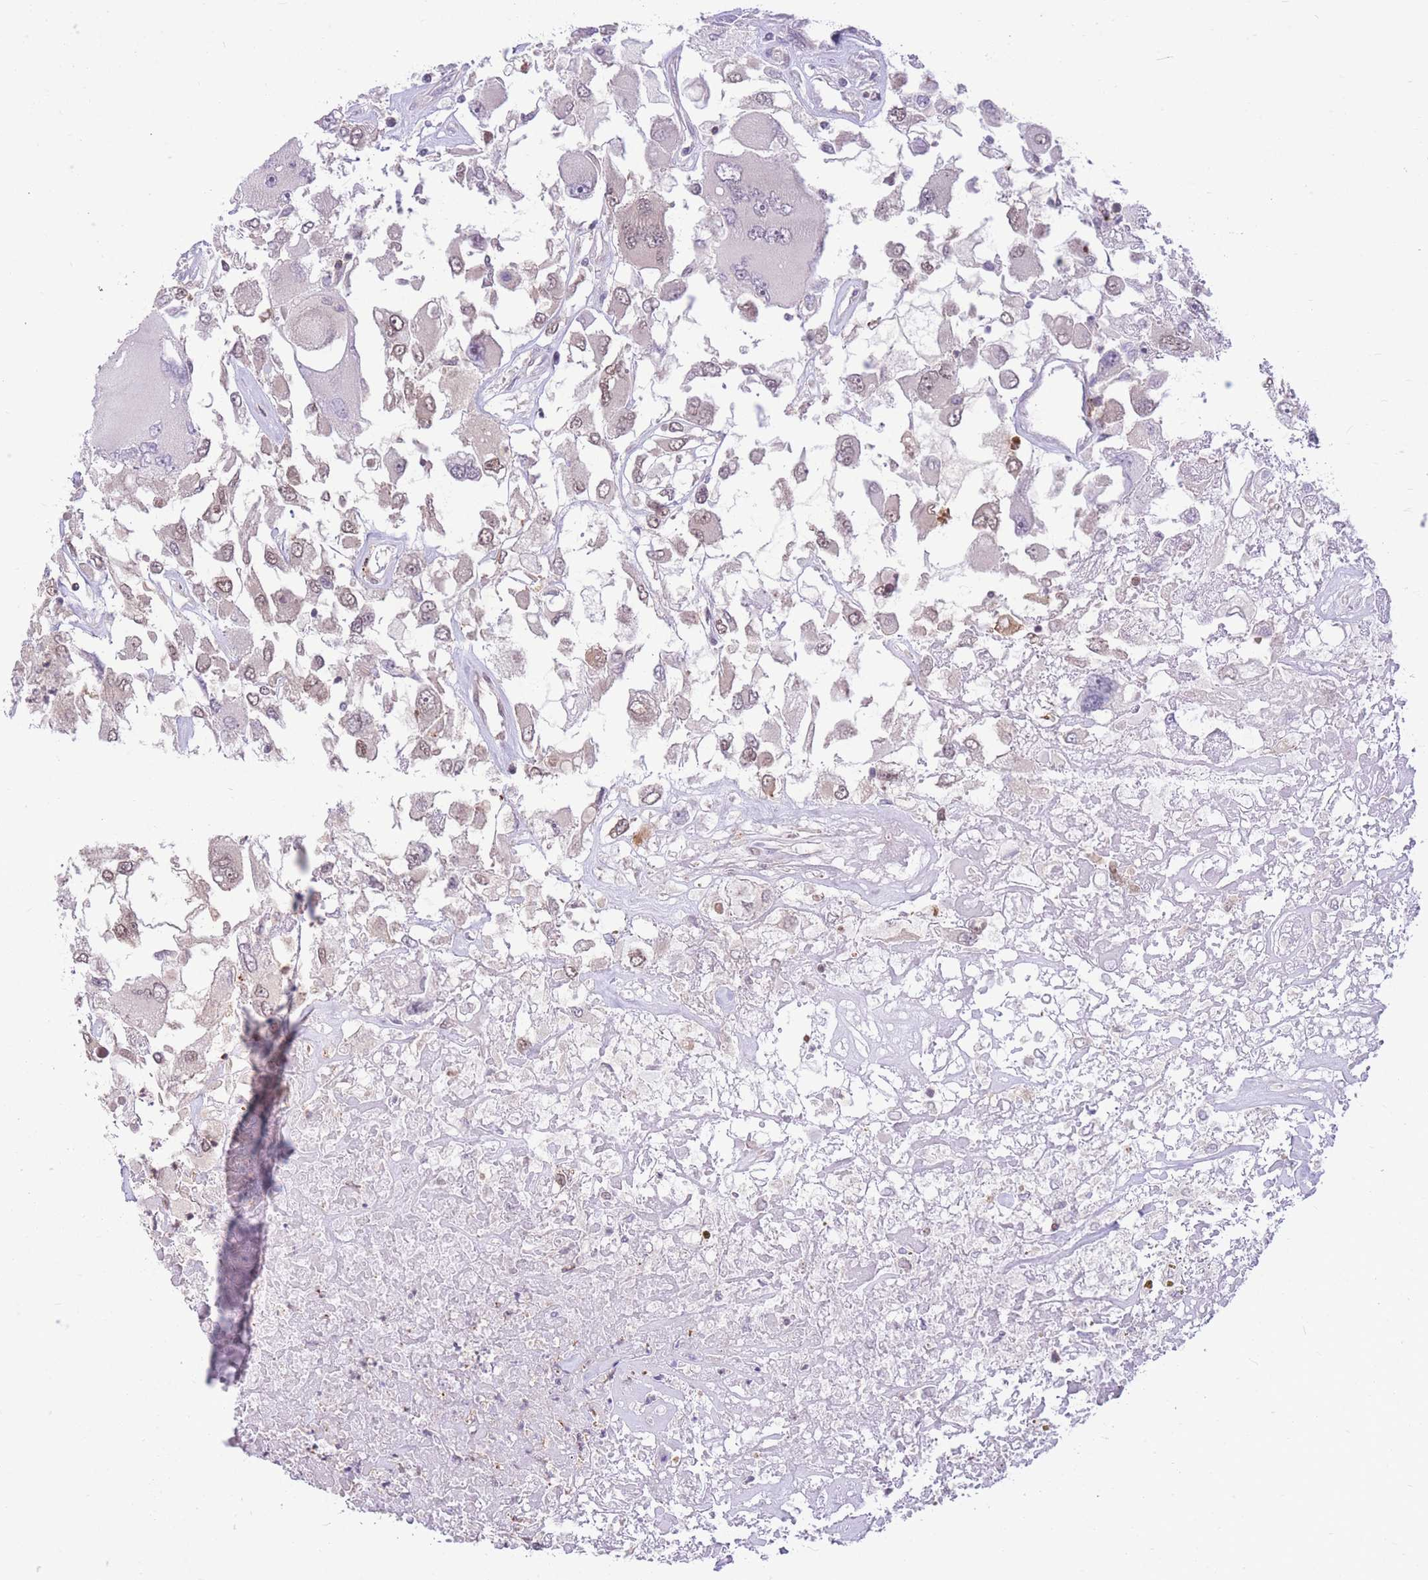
{"staining": {"intensity": "moderate", "quantity": "<25%", "location": "cytoplasmic/membranous"}, "tissue": "renal cancer", "cell_type": "Tumor cells", "image_type": "cancer", "snomed": [{"axis": "morphology", "description": "Adenocarcinoma, NOS"}, {"axis": "topography", "description": "Kidney"}], "caption": "Renal adenocarcinoma stained for a protein (brown) reveals moderate cytoplasmic/membranous positive staining in about <25% of tumor cells.", "gene": "TCF20", "patient": {"sex": "female", "age": 52}}